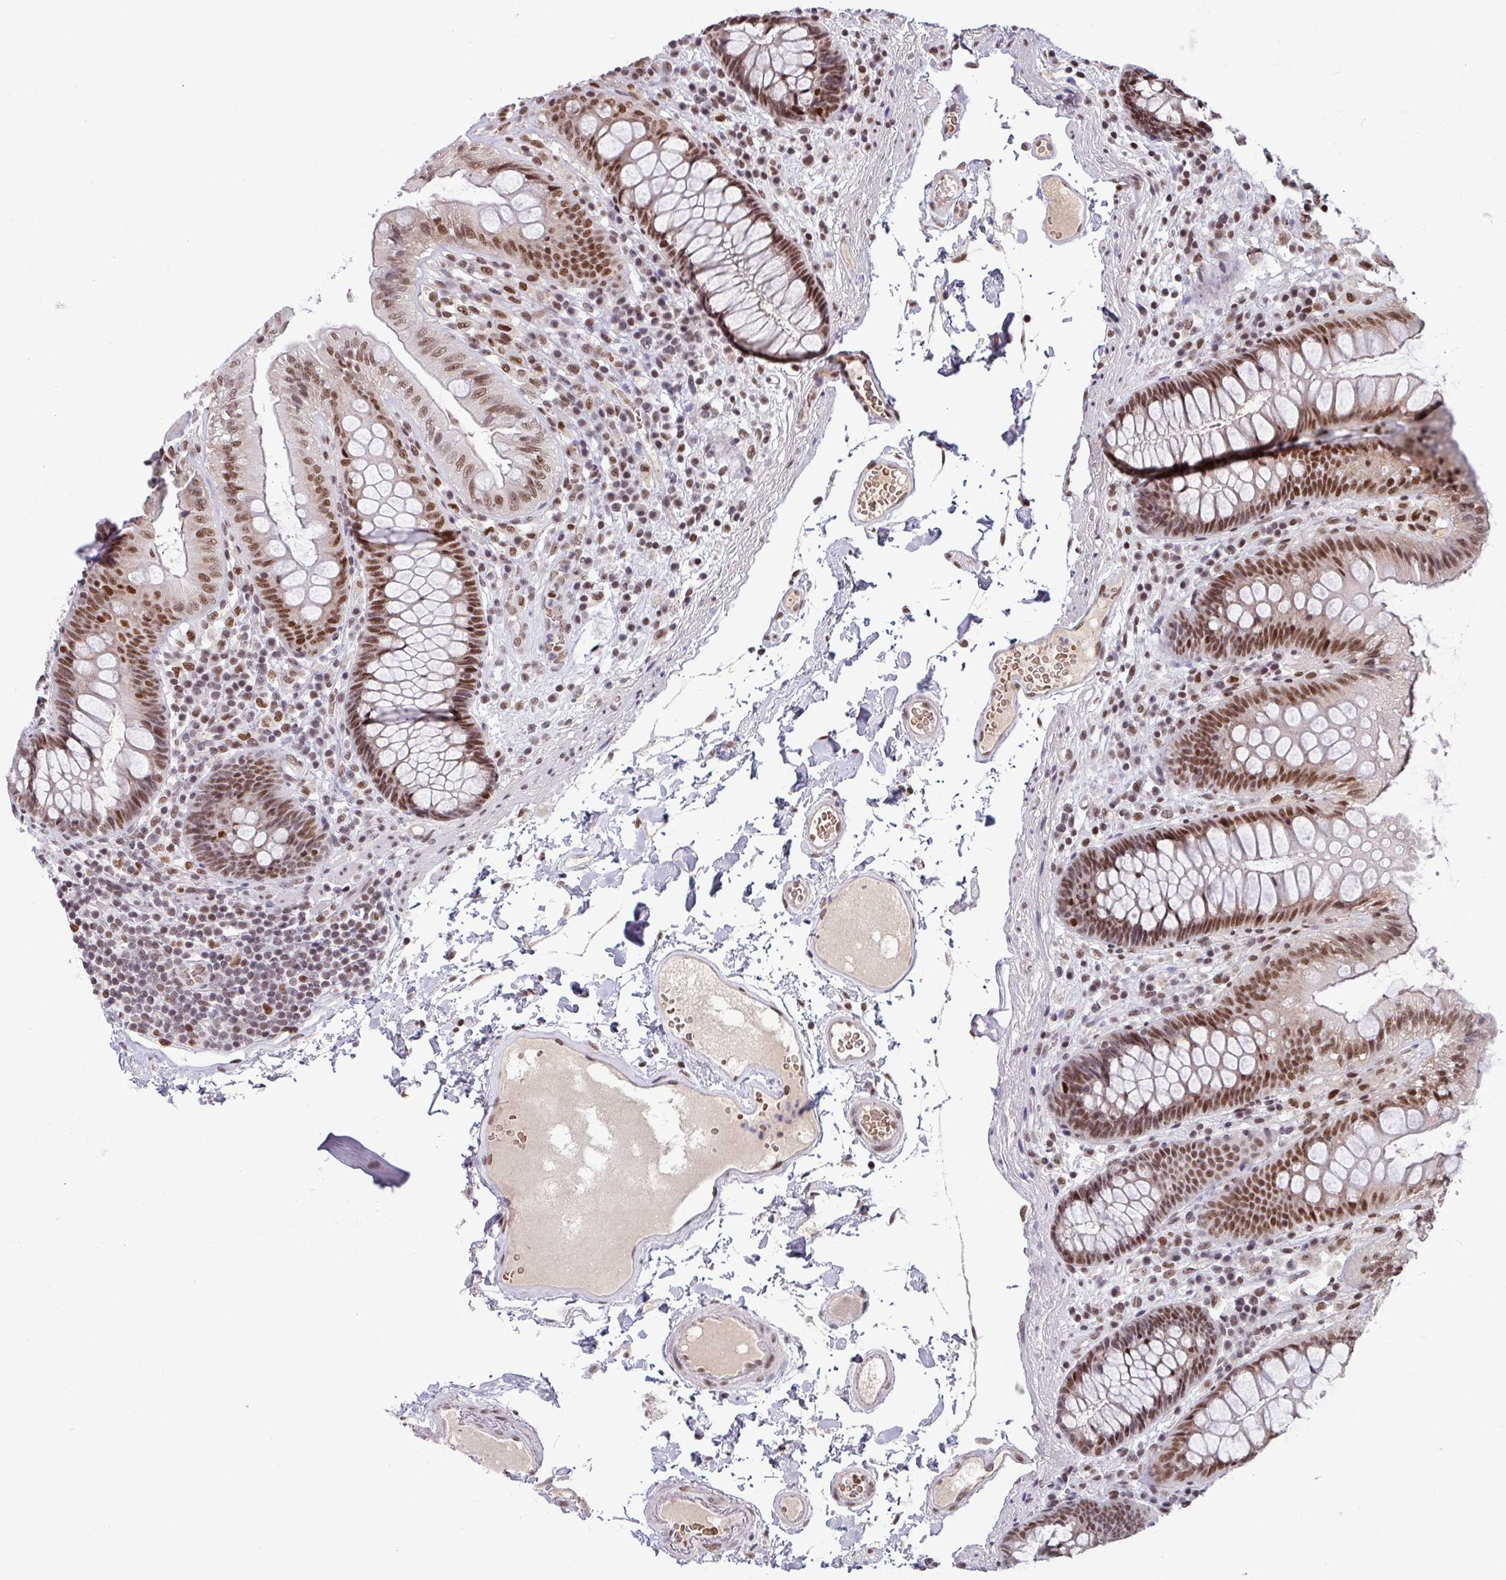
{"staining": {"intensity": "moderate", "quantity": ">75%", "location": "nuclear"}, "tissue": "colon", "cell_type": "Endothelial cells", "image_type": "normal", "snomed": [{"axis": "morphology", "description": "Normal tissue, NOS"}, {"axis": "topography", "description": "Colon"}], "caption": "This is a histology image of IHC staining of benign colon, which shows moderate positivity in the nuclear of endothelial cells.", "gene": "TDG", "patient": {"sex": "male", "age": 84}}